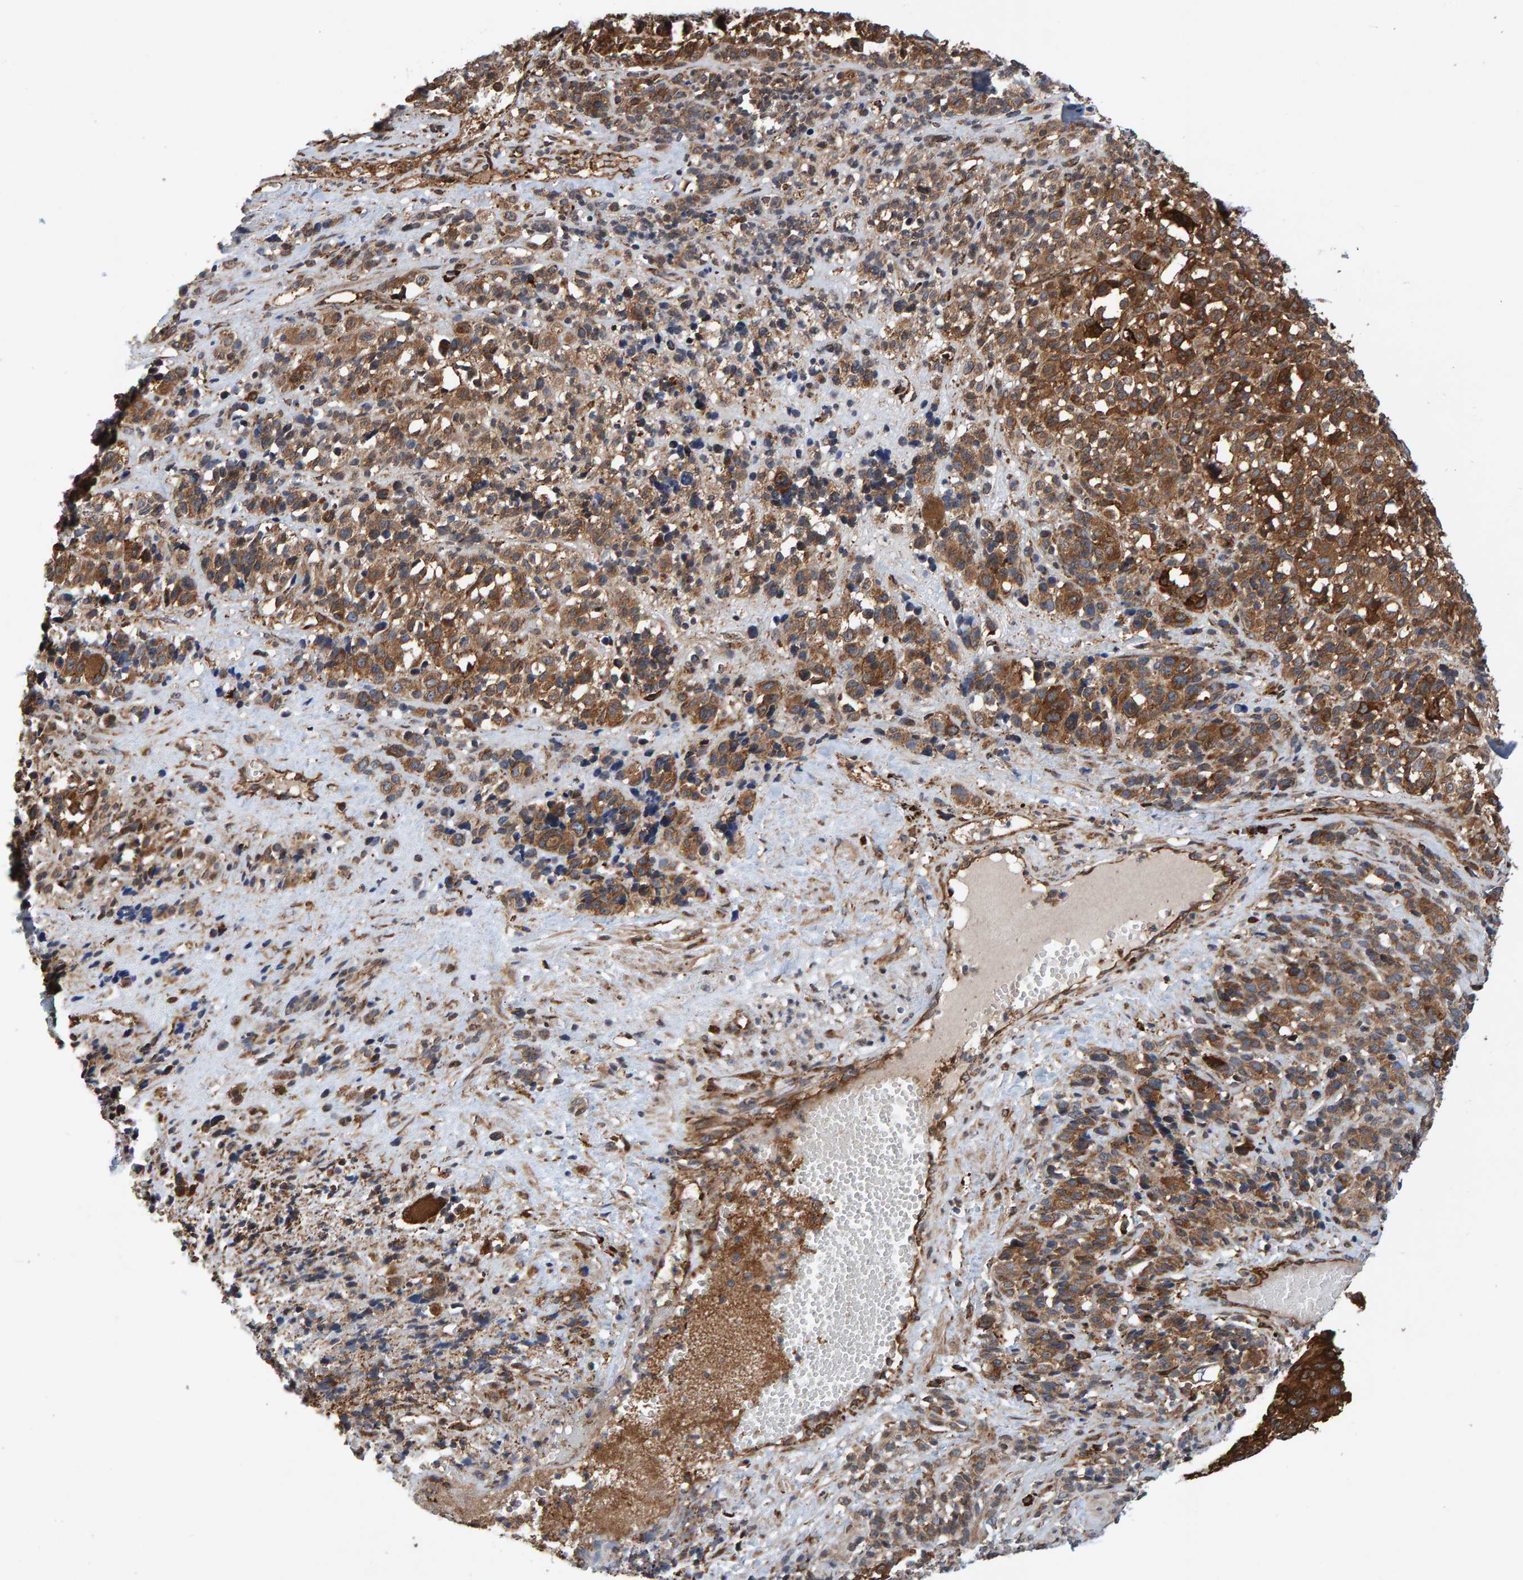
{"staining": {"intensity": "strong", "quantity": ">75%", "location": "cytoplasmic/membranous"}, "tissue": "melanoma", "cell_type": "Tumor cells", "image_type": "cancer", "snomed": [{"axis": "morphology", "description": "Malignant melanoma, Metastatic site"}, {"axis": "topography", "description": "Skin"}], "caption": "Strong cytoplasmic/membranous positivity for a protein is present in about >75% of tumor cells of malignant melanoma (metastatic site) using IHC.", "gene": "KIAA0753", "patient": {"sex": "female", "age": 74}}